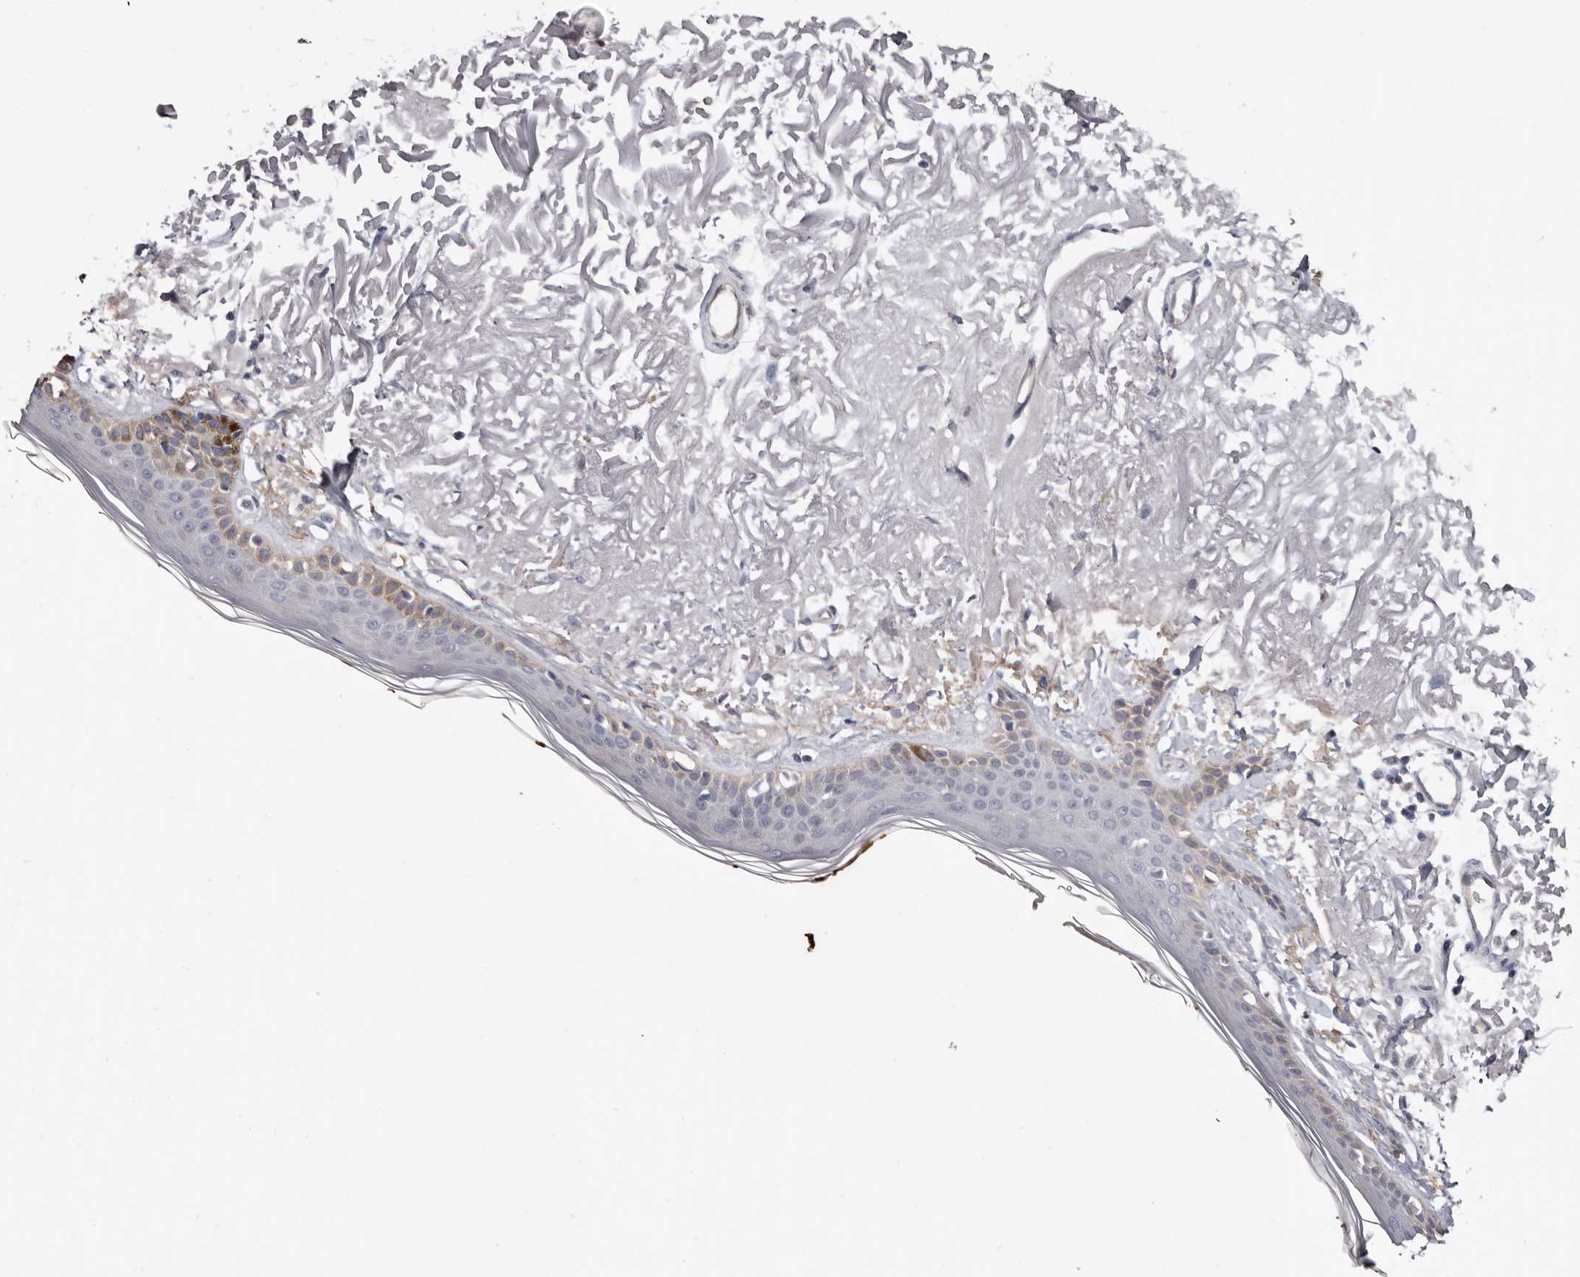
{"staining": {"intensity": "negative", "quantity": "none", "location": "none"}, "tissue": "skin", "cell_type": "Fibroblasts", "image_type": "normal", "snomed": [{"axis": "morphology", "description": "Normal tissue, NOS"}, {"axis": "topography", "description": "Skin"}, {"axis": "topography", "description": "Skeletal muscle"}], "caption": "Immunohistochemistry histopathology image of benign skin: skin stained with DAB reveals no significant protein staining in fibroblasts. The staining is performed using DAB (3,3'-diaminobenzidine) brown chromogen with nuclei counter-stained in using hematoxylin.", "gene": "SPTA1", "patient": {"sex": "male", "age": 83}}